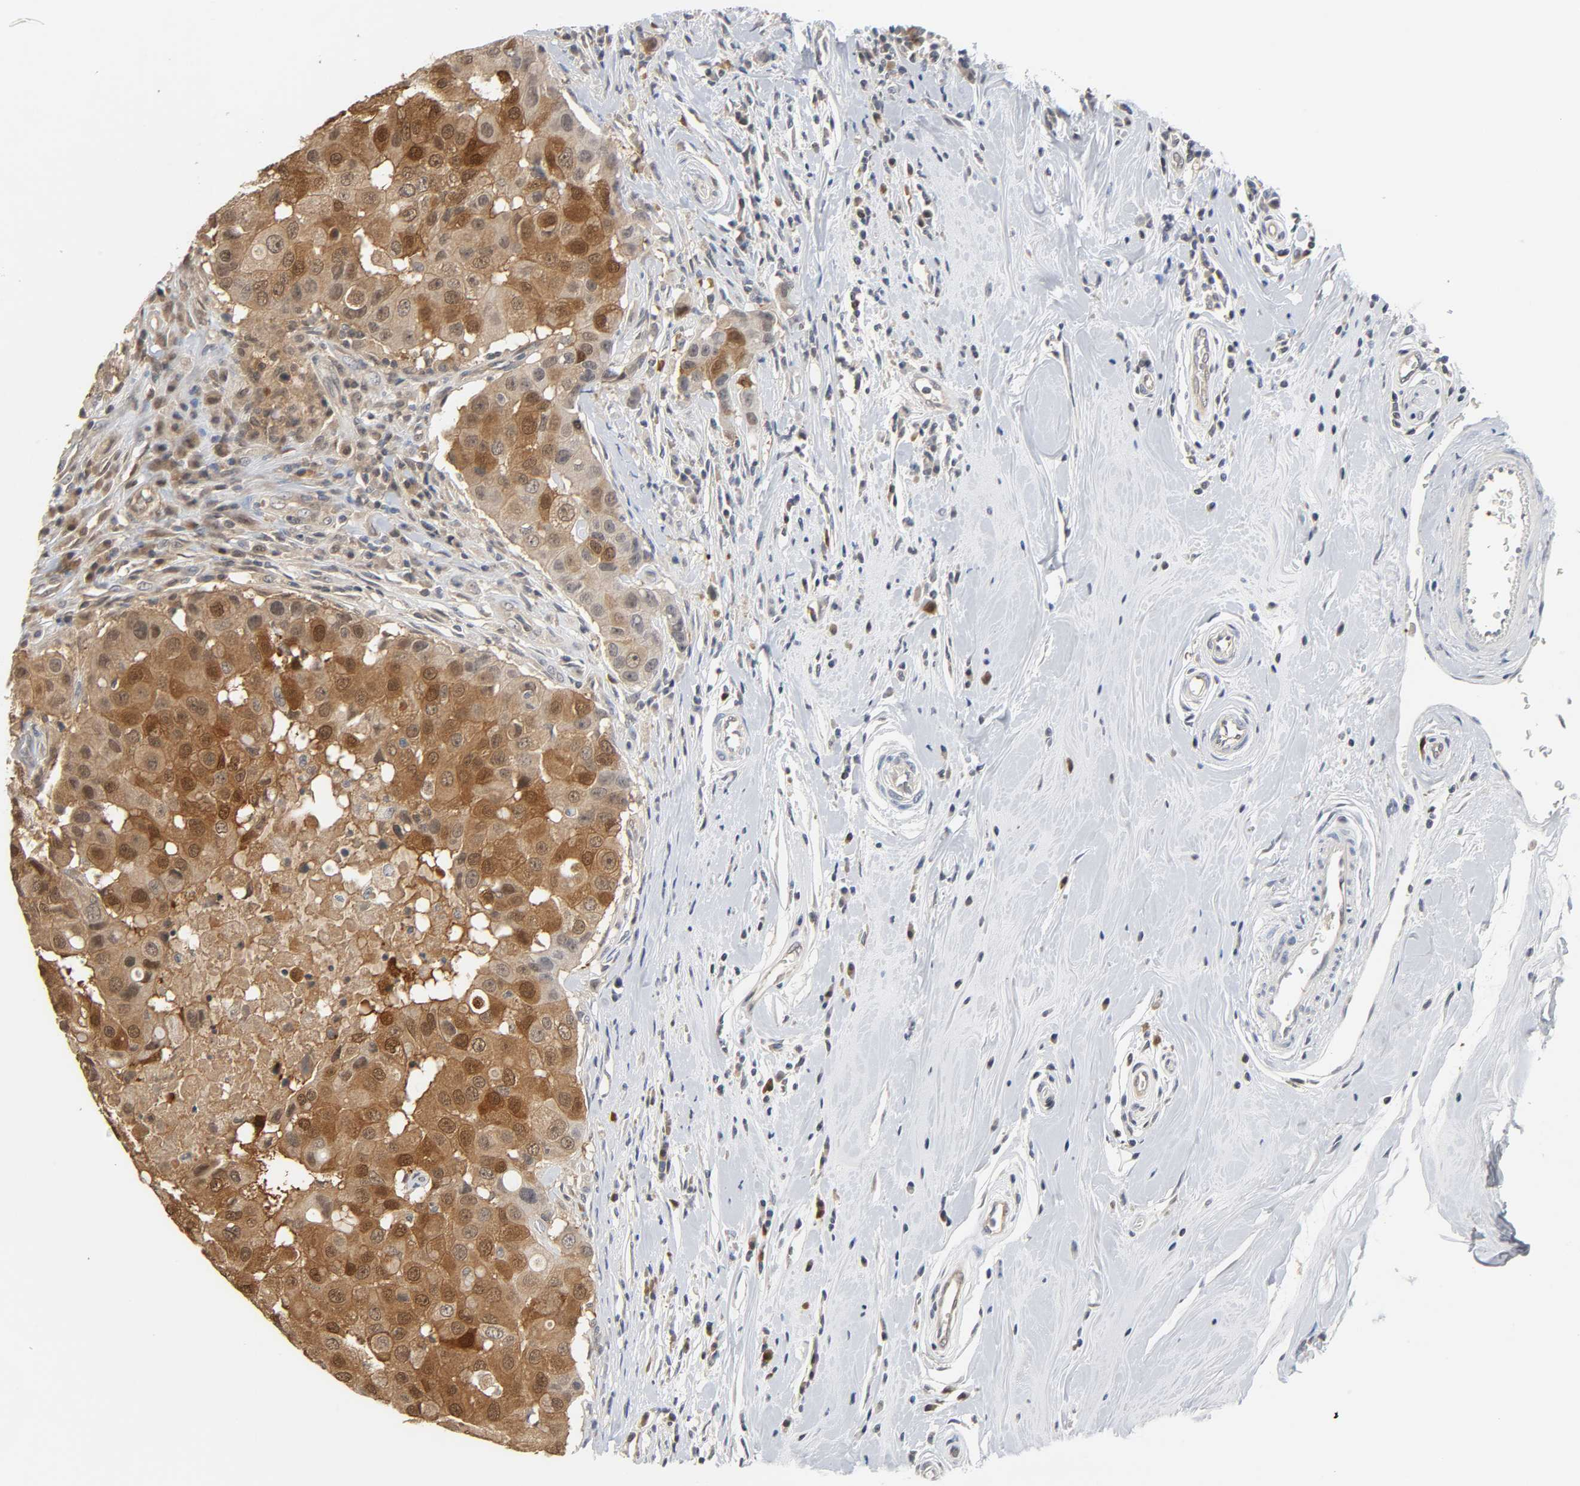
{"staining": {"intensity": "strong", "quantity": ">75%", "location": "cytoplasmic/membranous"}, "tissue": "breast cancer", "cell_type": "Tumor cells", "image_type": "cancer", "snomed": [{"axis": "morphology", "description": "Duct carcinoma"}, {"axis": "topography", "description": "Breast"}], "caption": "Breast invasive ductal carcinoma tissue shows strong cytoplasmic/membranous expression in about >75% of tumor cells", "gene": "MIF", "patient": {"sex": "female", "age": 27}}